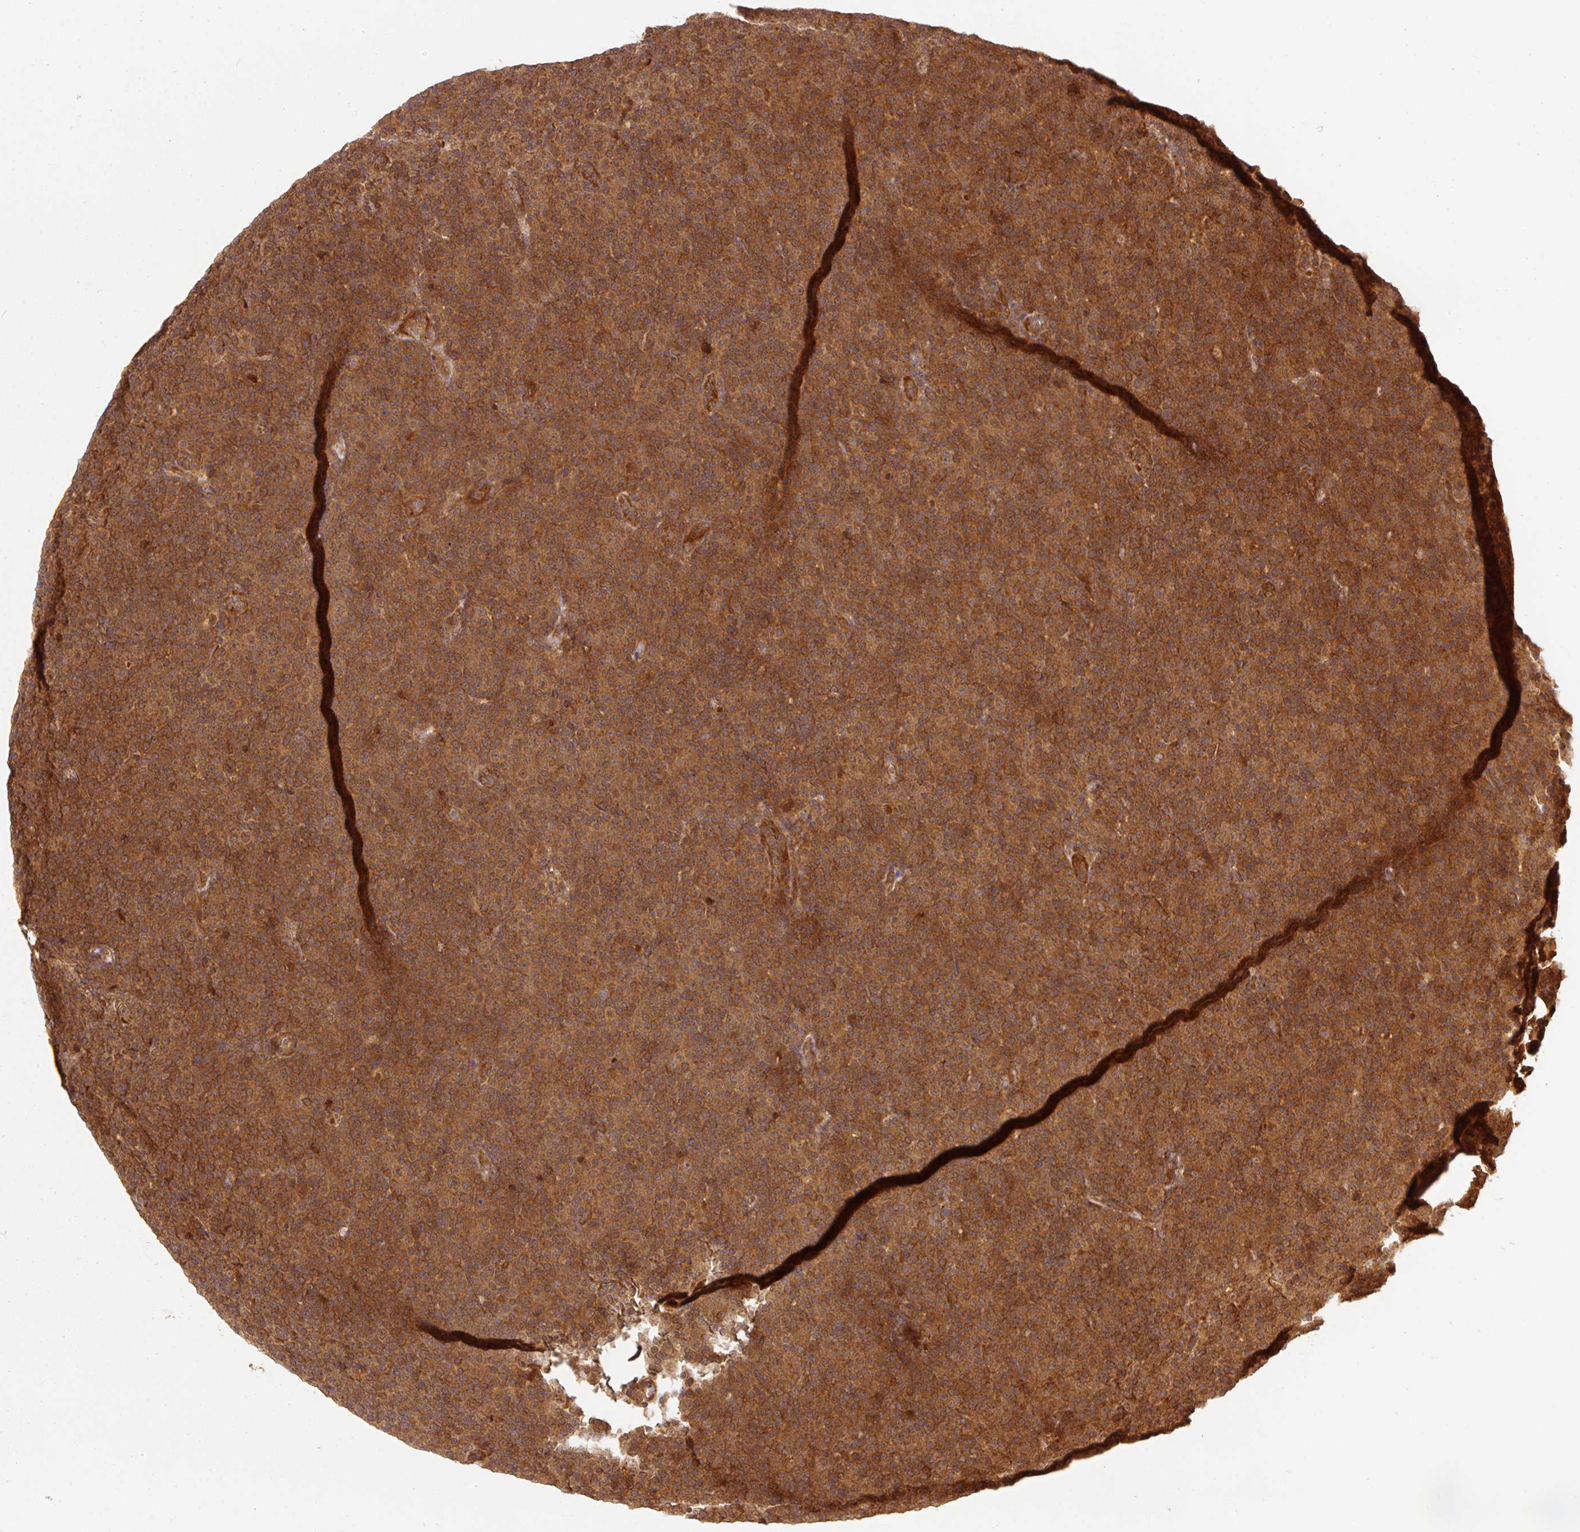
{"staining": {"intensity": "strong", "quantity": ">75%", "location": "cytoplasmic/membranous"}, "tissue": "lymphoma", "cell_type": "Tumor cells", "image_type": "cancer", "snomed": [{"axis": "morphology", "description": "Malignant lymphoma, non-Hodgkin's type, Low grade"}, {"axis": "topography", "description": "Lymph node"}], "caption": "Immunohistochemistry (IHC) of lymphoma exhibits high levels of strong cytoplasmic/membranous expression in approximately >75% of tumor cells.", "gene": "PSMD1", "patient": {"sex": "female", "age": 67}}